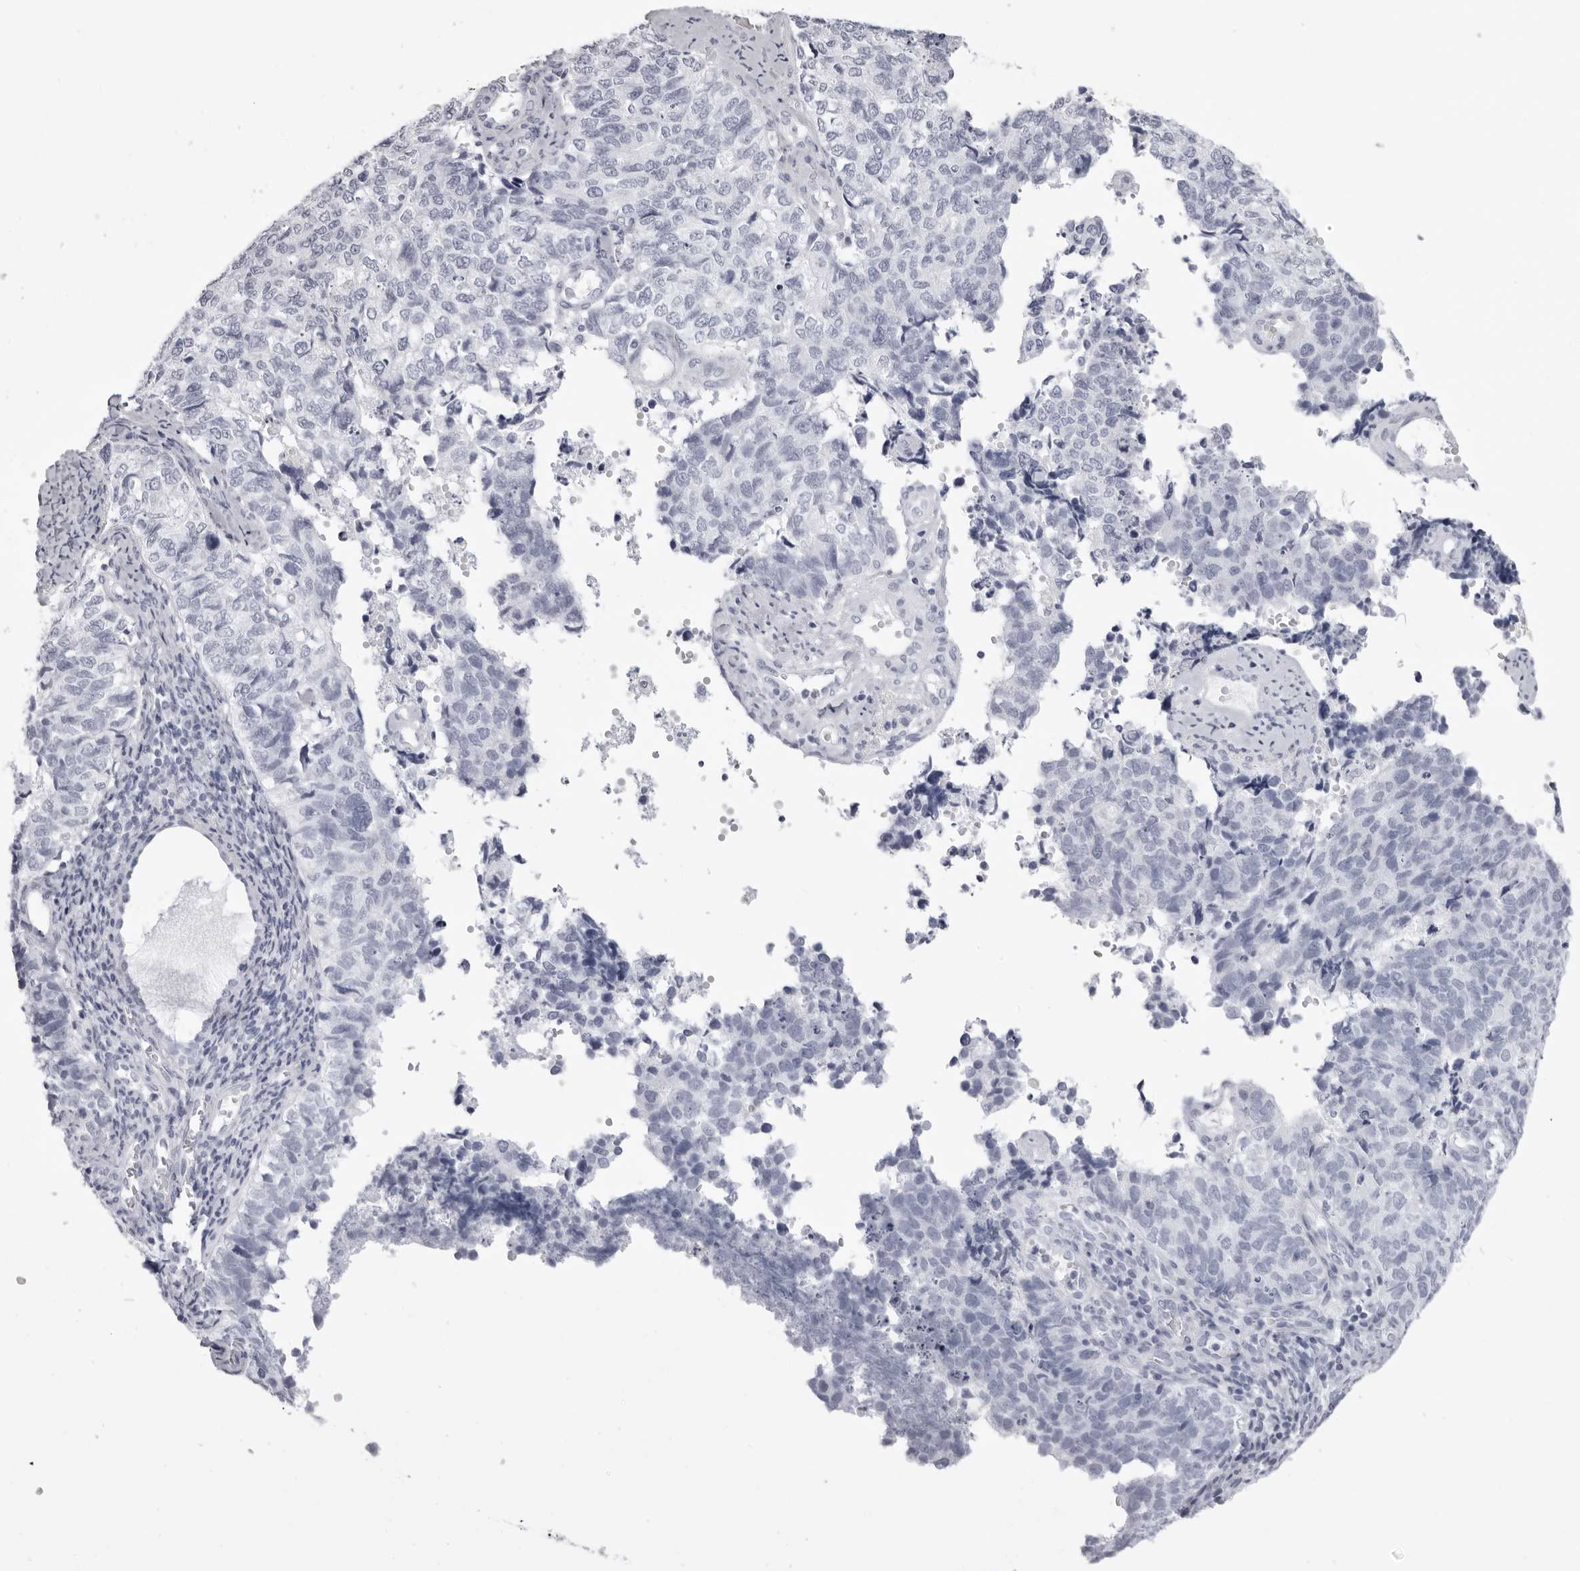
{"staining": {"intensity": "negative", "quantity": "none", "location": "none"}, "tissue": "cervical cancer", "cell_type": "Tumor cells", "image_type": "cancer", "snomed": [{"axis": "morphology", "description": "Squamous cell carcinoma, NOS"}, {"axis": "topography", "description": "Cervix"}], "caption": "Tumor cells show no significant positivity in squamous cell carcinoma (cervical).", "gene": "CST1", "patient": {"sex": "female", "age": 63}}